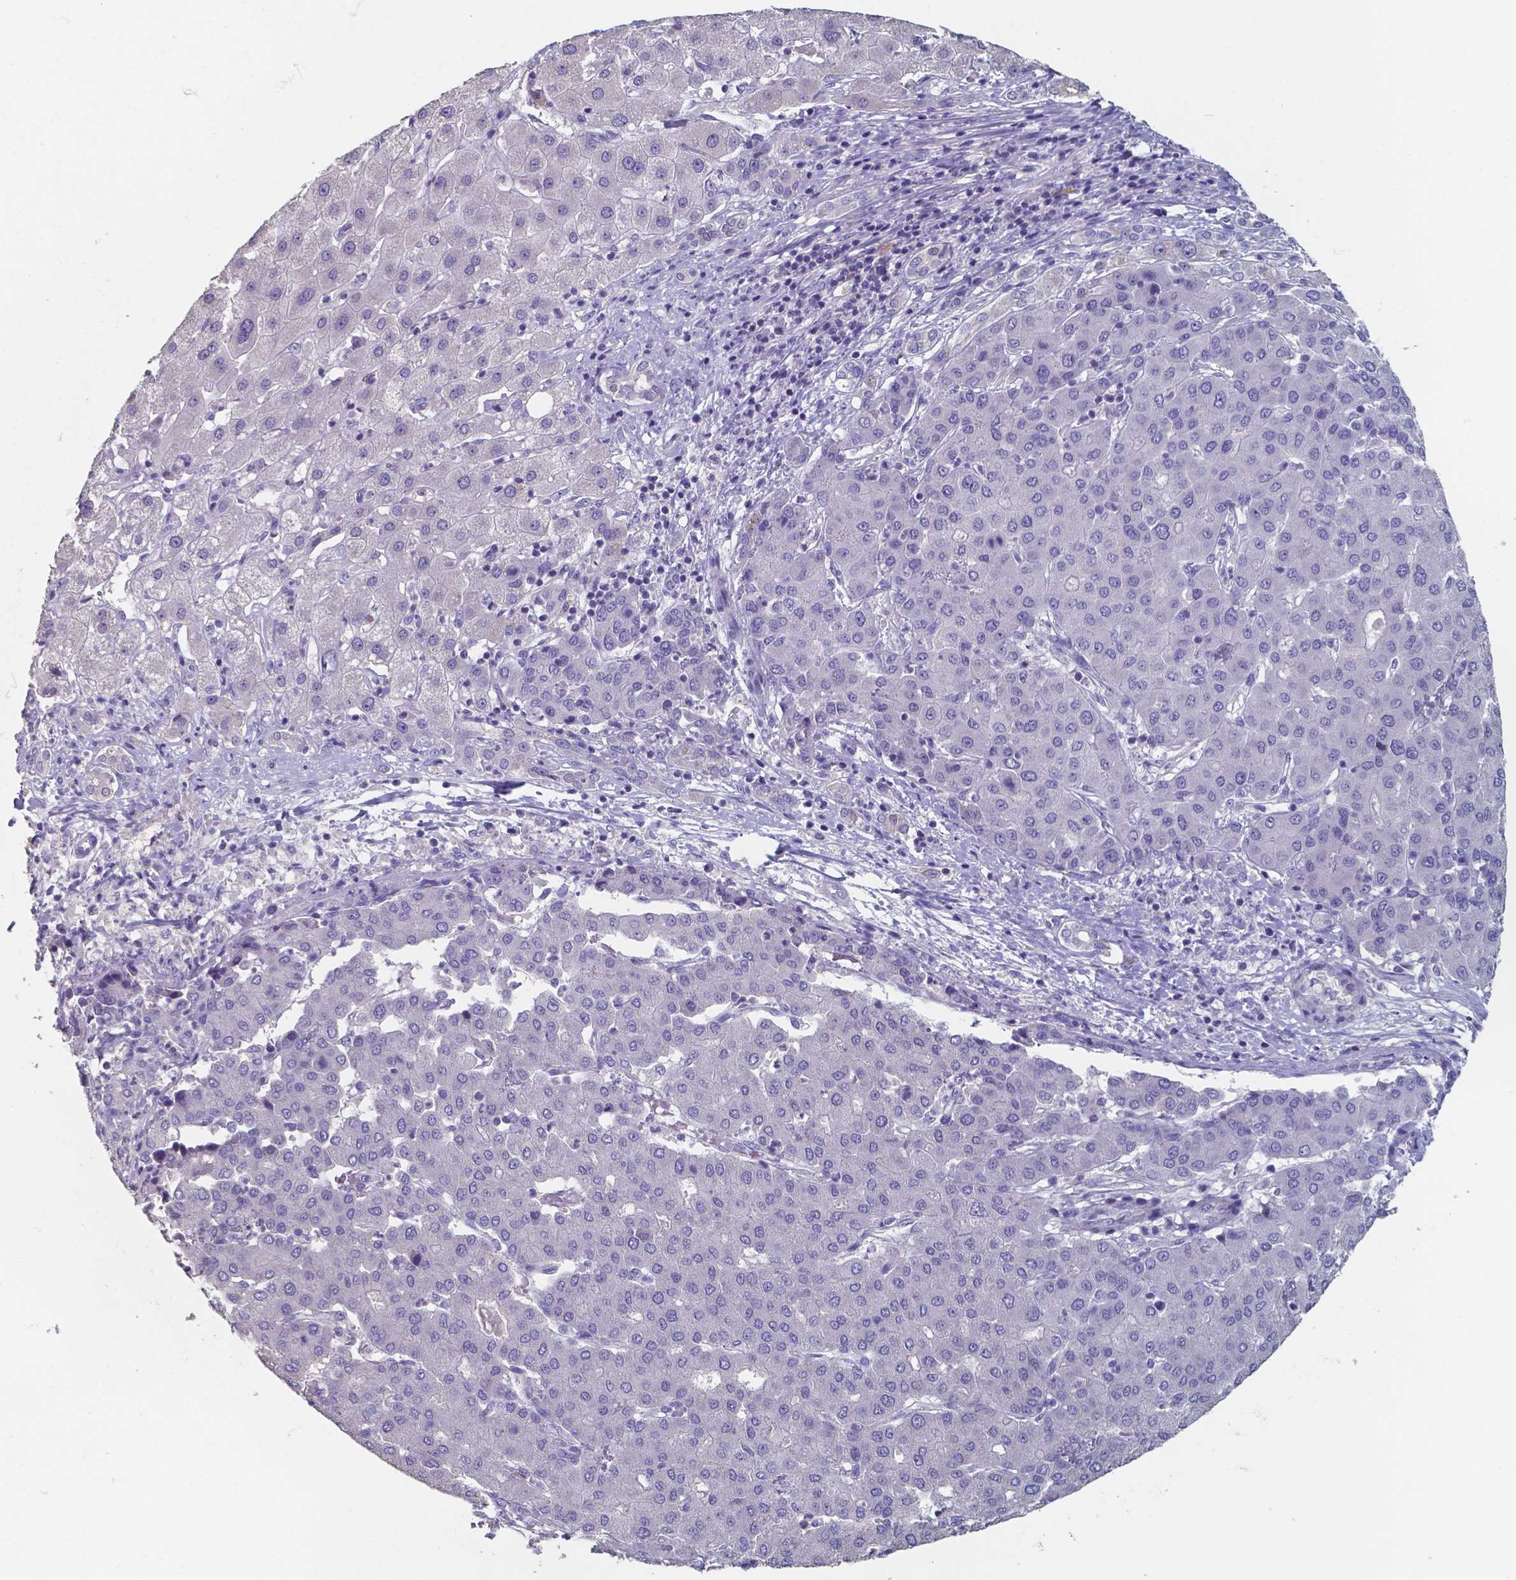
{"staining": {"intensity": "negative", "quantity": "none", "location": "none"}, "tissue": "liver cancer", "cell_type": "Tumor cells", "image_type": "cancer", "snomed": [{"axis": "morphology", "description": "Carcinoma, Hepatocellular, NOS"}, {"axis": "topography", "description": "Liver"}], "caption": "Liver cancer was stained to show a protein in brown. There is no significant expression in tumor cells.", "gene": "FOXJ1", "patient": {"sex": "male", "age": 65}}